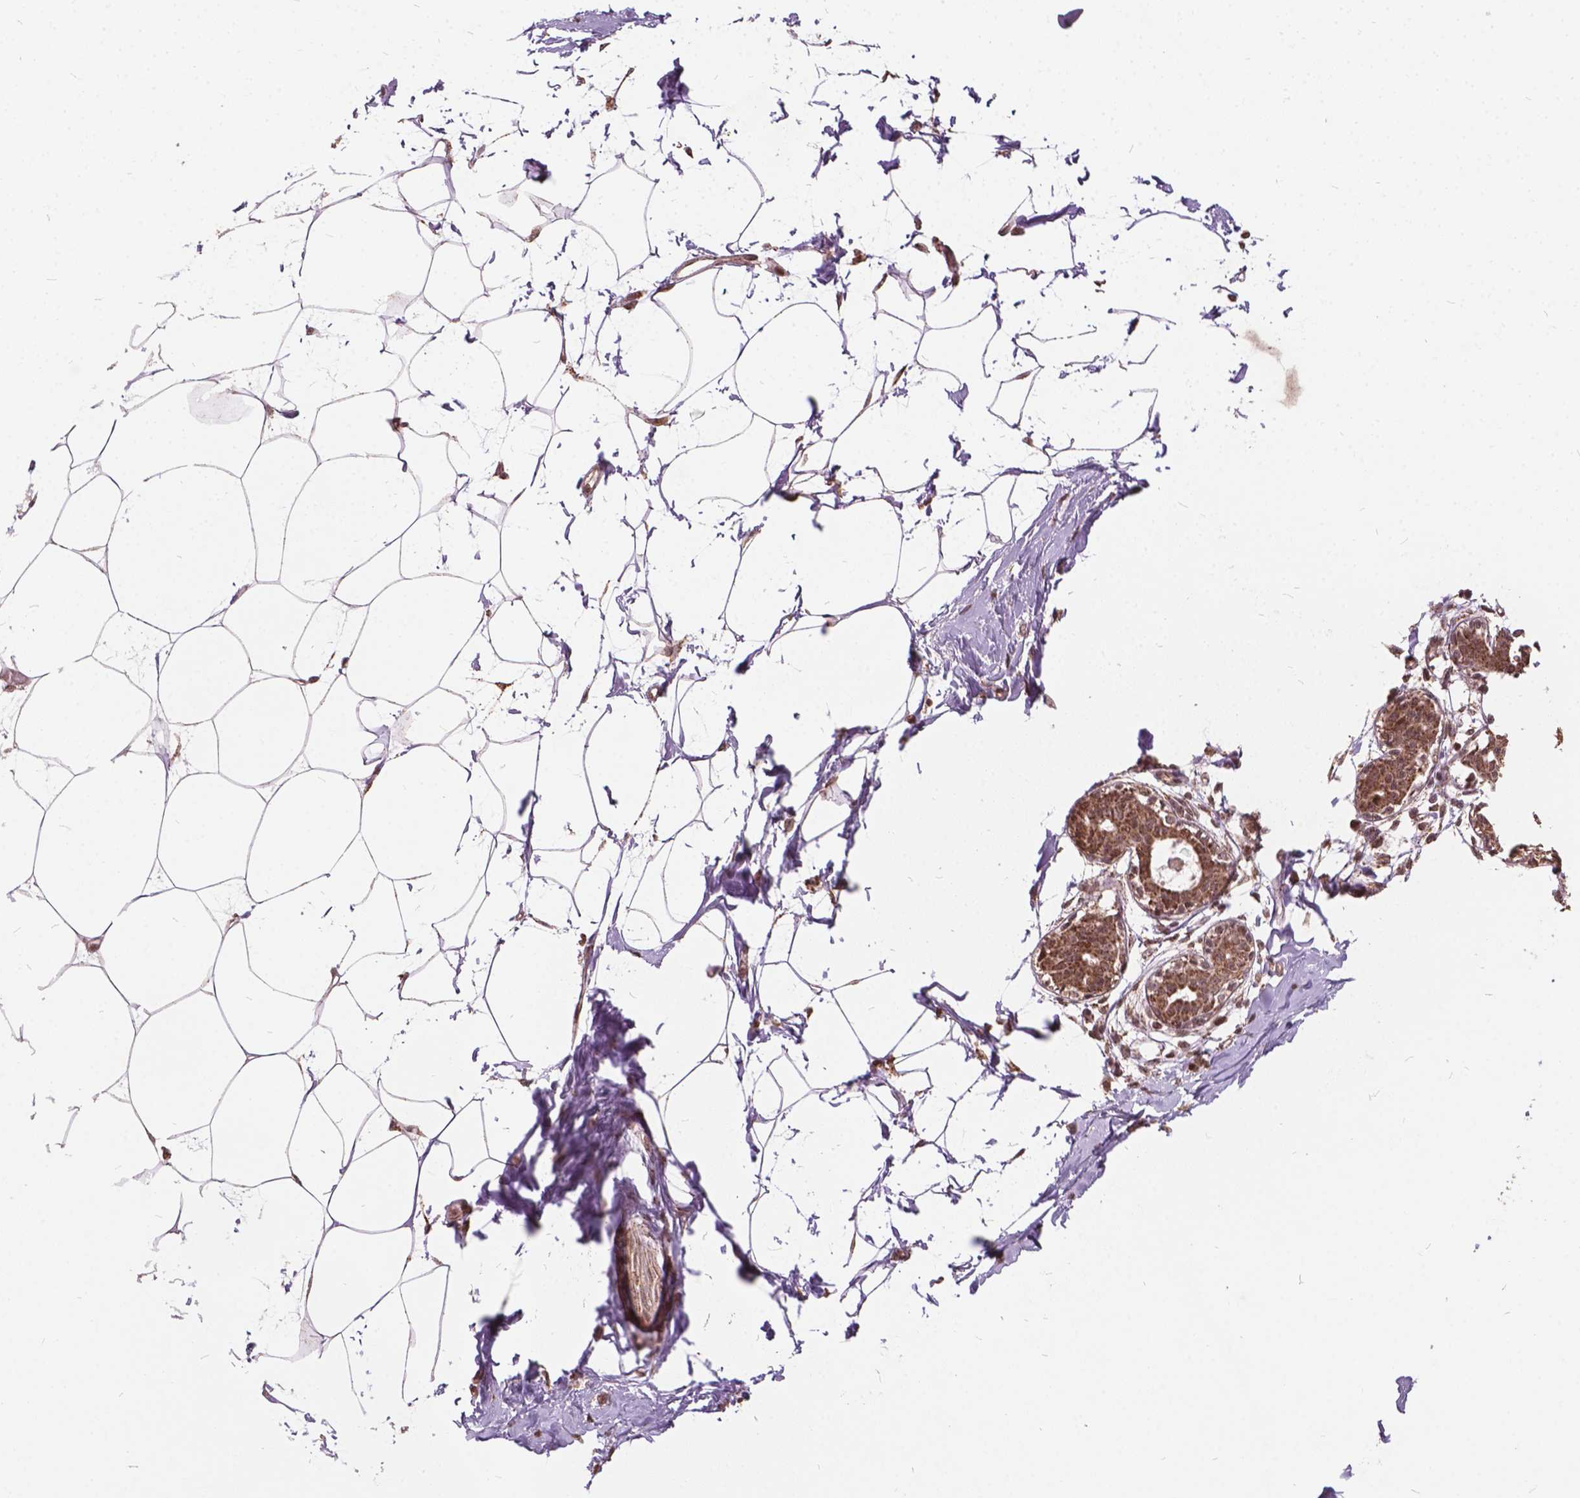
{"staining": {"intensity": "negative", "quantity": "none", "location": "none"}, "tissue": "breast", "cell_type": "Adipocytes", "image_type": "normal", "snomed": [{"axis": "morphology", "description": "Normal tissue, NOS"}, {"axis": "topography", "description": "Breast"}], "caption": "Immunohistochemistry (IHC) micrograph of normal breast: human breast stained with DAB demonstrates no significant protein positivity in adipocytes. Nuclei are stained in blue.", "gene": "GPS2", "patient": {"sex": "female", "age": 45}}